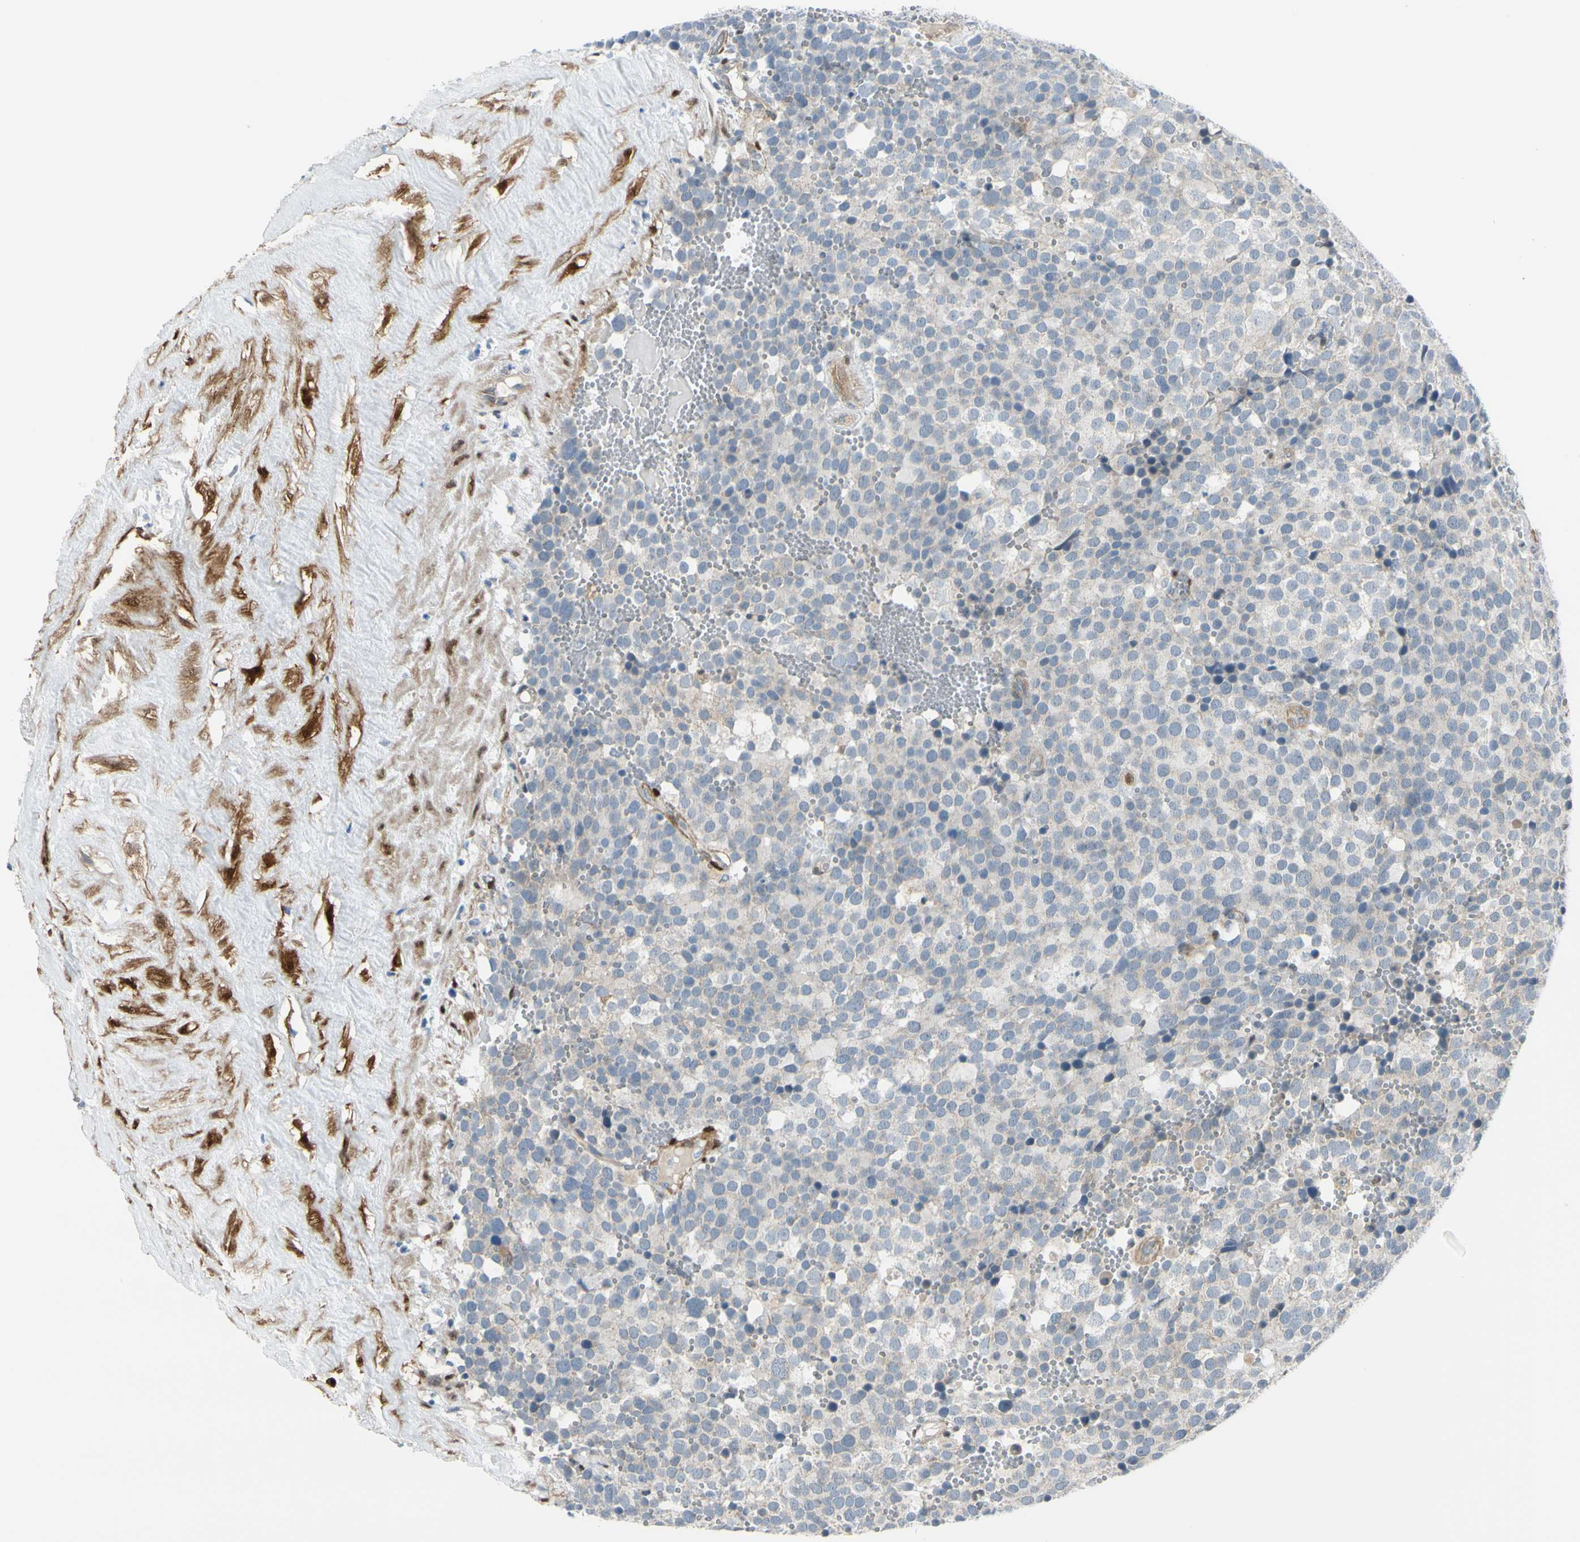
{"staining": {"intensity": "negative", "quantity": "none", "location": "none"}, "tissue": "testis cancer", "cell_type": "Tumor cells", "image_type": "cancer", "snomed": [{"axis": "morphology", "description": "Seminoma, NOS"}, {"axis": "topography", "description": "Testis"}], "caption": "IHC image of testis seminoma stained for a protein (brown), which reveals no positivity in tumor cells.", "gene": "FHL2", "patient": {"sex": "male", "age": 71}}